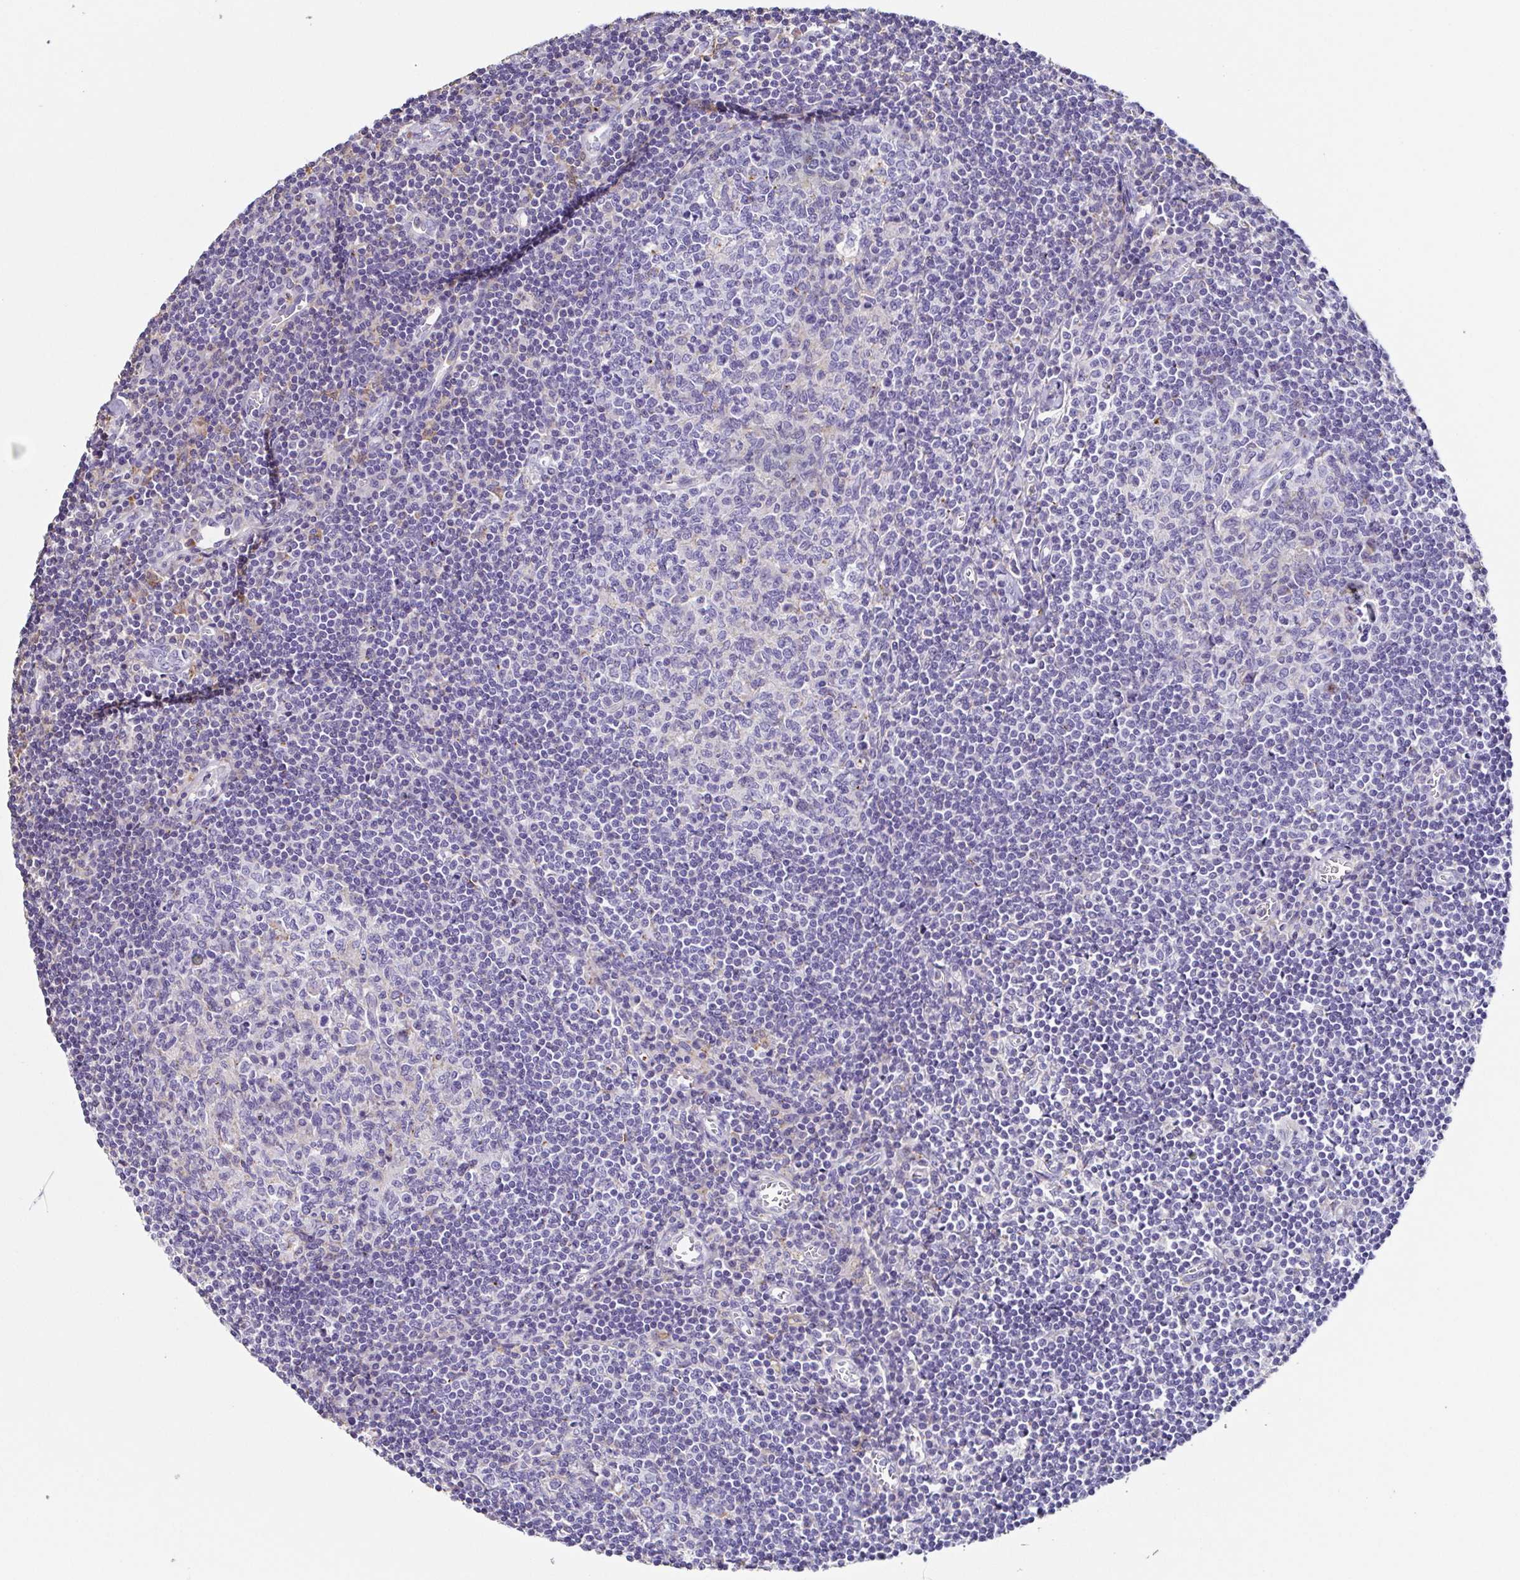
{"staining": {"intensity": "negative", "quantity": "none", "location": "none"}, "tissue": "lymph node", "cell_type": "Germinal center cells", "image_type": "normal", "snomed": [{"axis": "morphology", "description": "Normal tissue, NOS"}, {"axis": "topography", "description": "Lymph node"}], "caption": "The image exhibits no staining of germinal center cells in benign lymph node.", "gene": "ANXA10", "patient": {"sex": "male", "age": 67}}